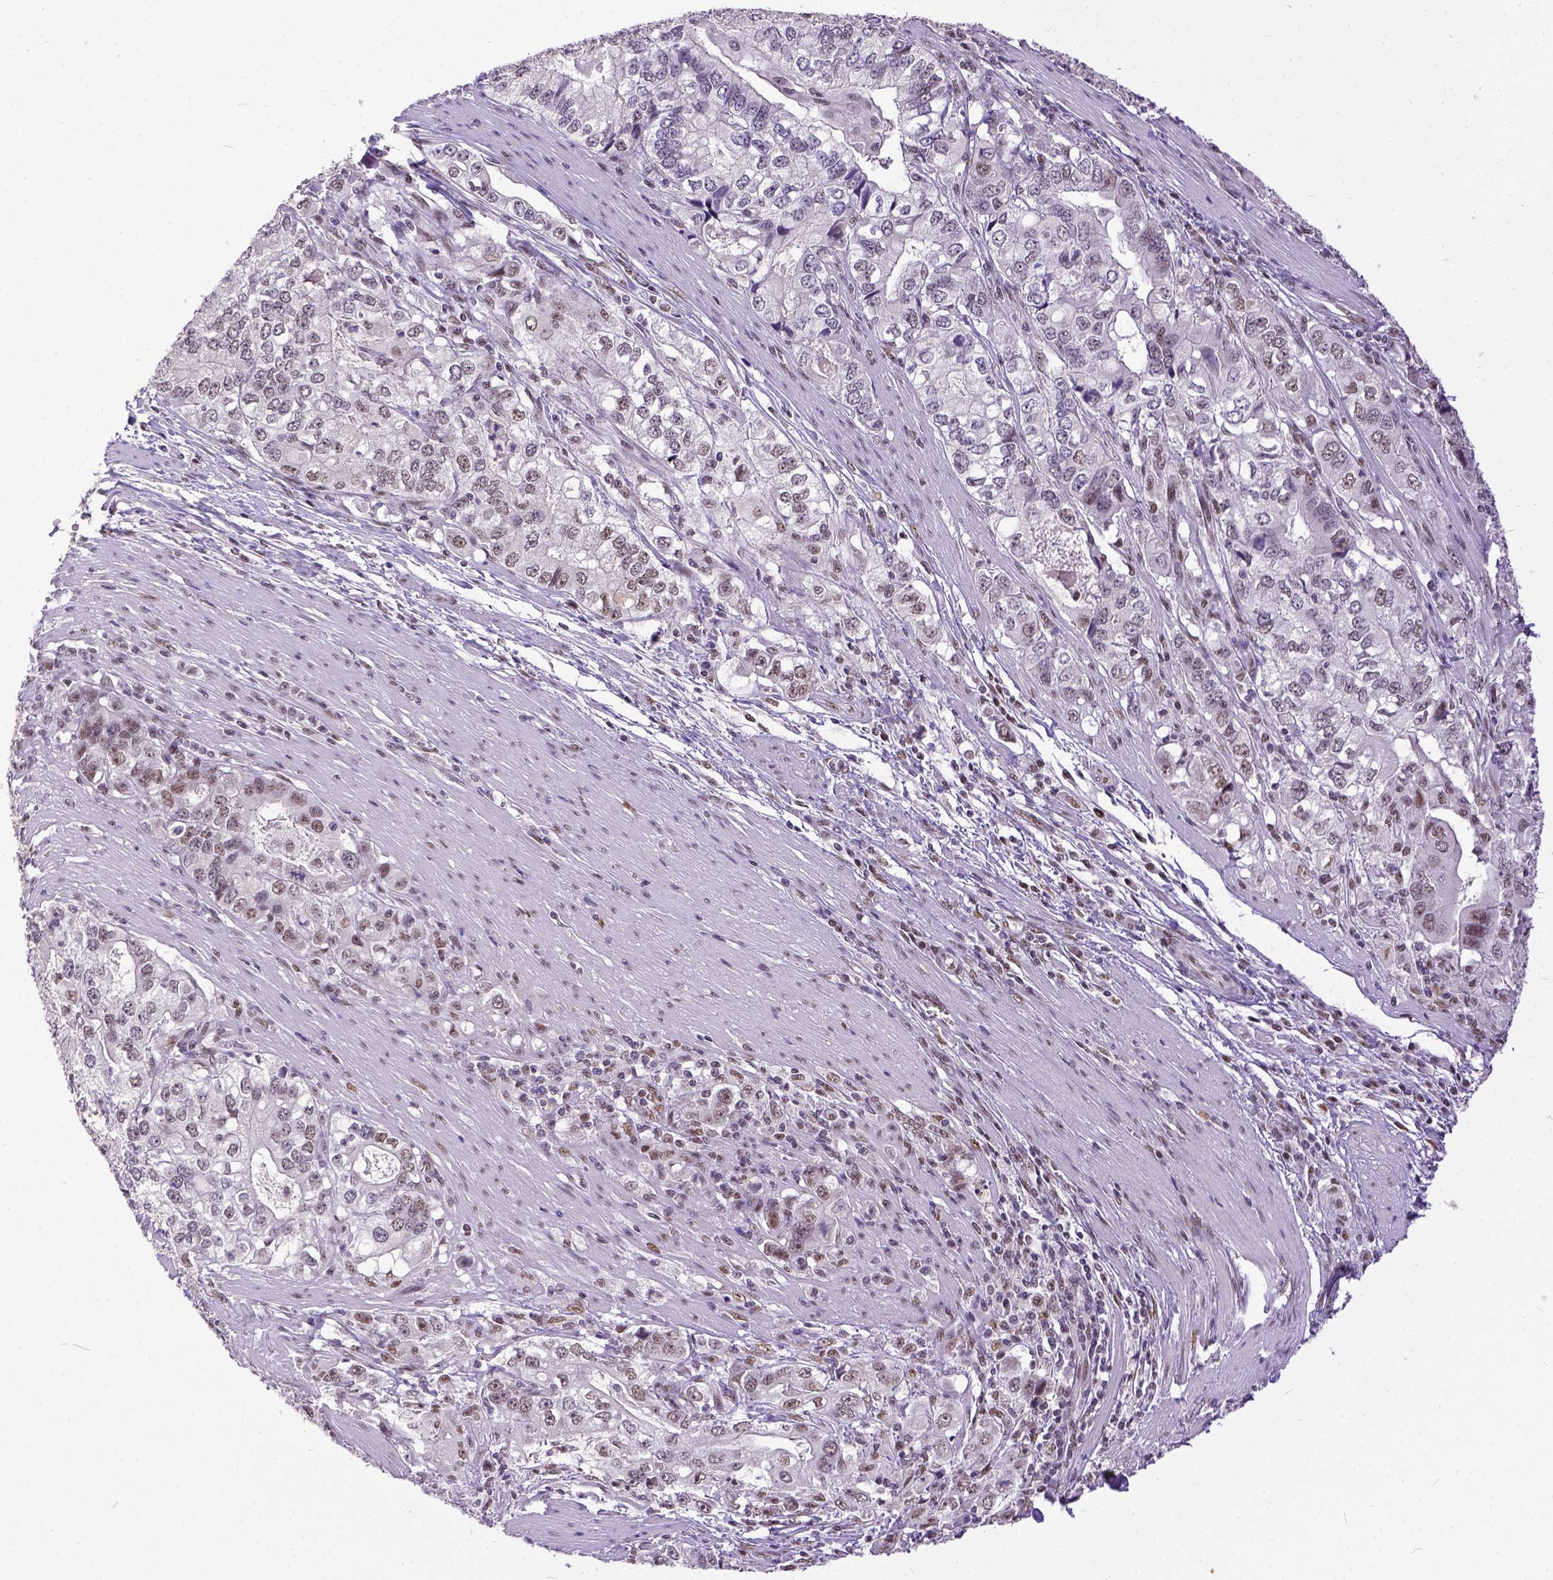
{"staining": {"intensity": "weak", "quantity": "25%-75%", "location": "nuclear"}, "tissue": "stomach cancer", "cell_type": "Tumor cells", "image_type": "cancer", "snomed": [{"axis": "morphology", "description": "Adenocarcinoma, NOS"}, {"axis": "topography", "description": "Stomach, lower"}], "caption": "Immunohistochemistry (DAB (3,3'-diaminobenzidine)) staining of stomach cancer (adenocarcinoma) exhibits weak nuclear protein expression in approximately 25%-75% of tumor cells. The staining was performed using DAB to visualize the protein expression in brown, while the nuclei were stained in blue with hematoxylin (Magnification: 20x).", "gene": "ERCC1", "patient": {"sex": "female", "age": 72}}